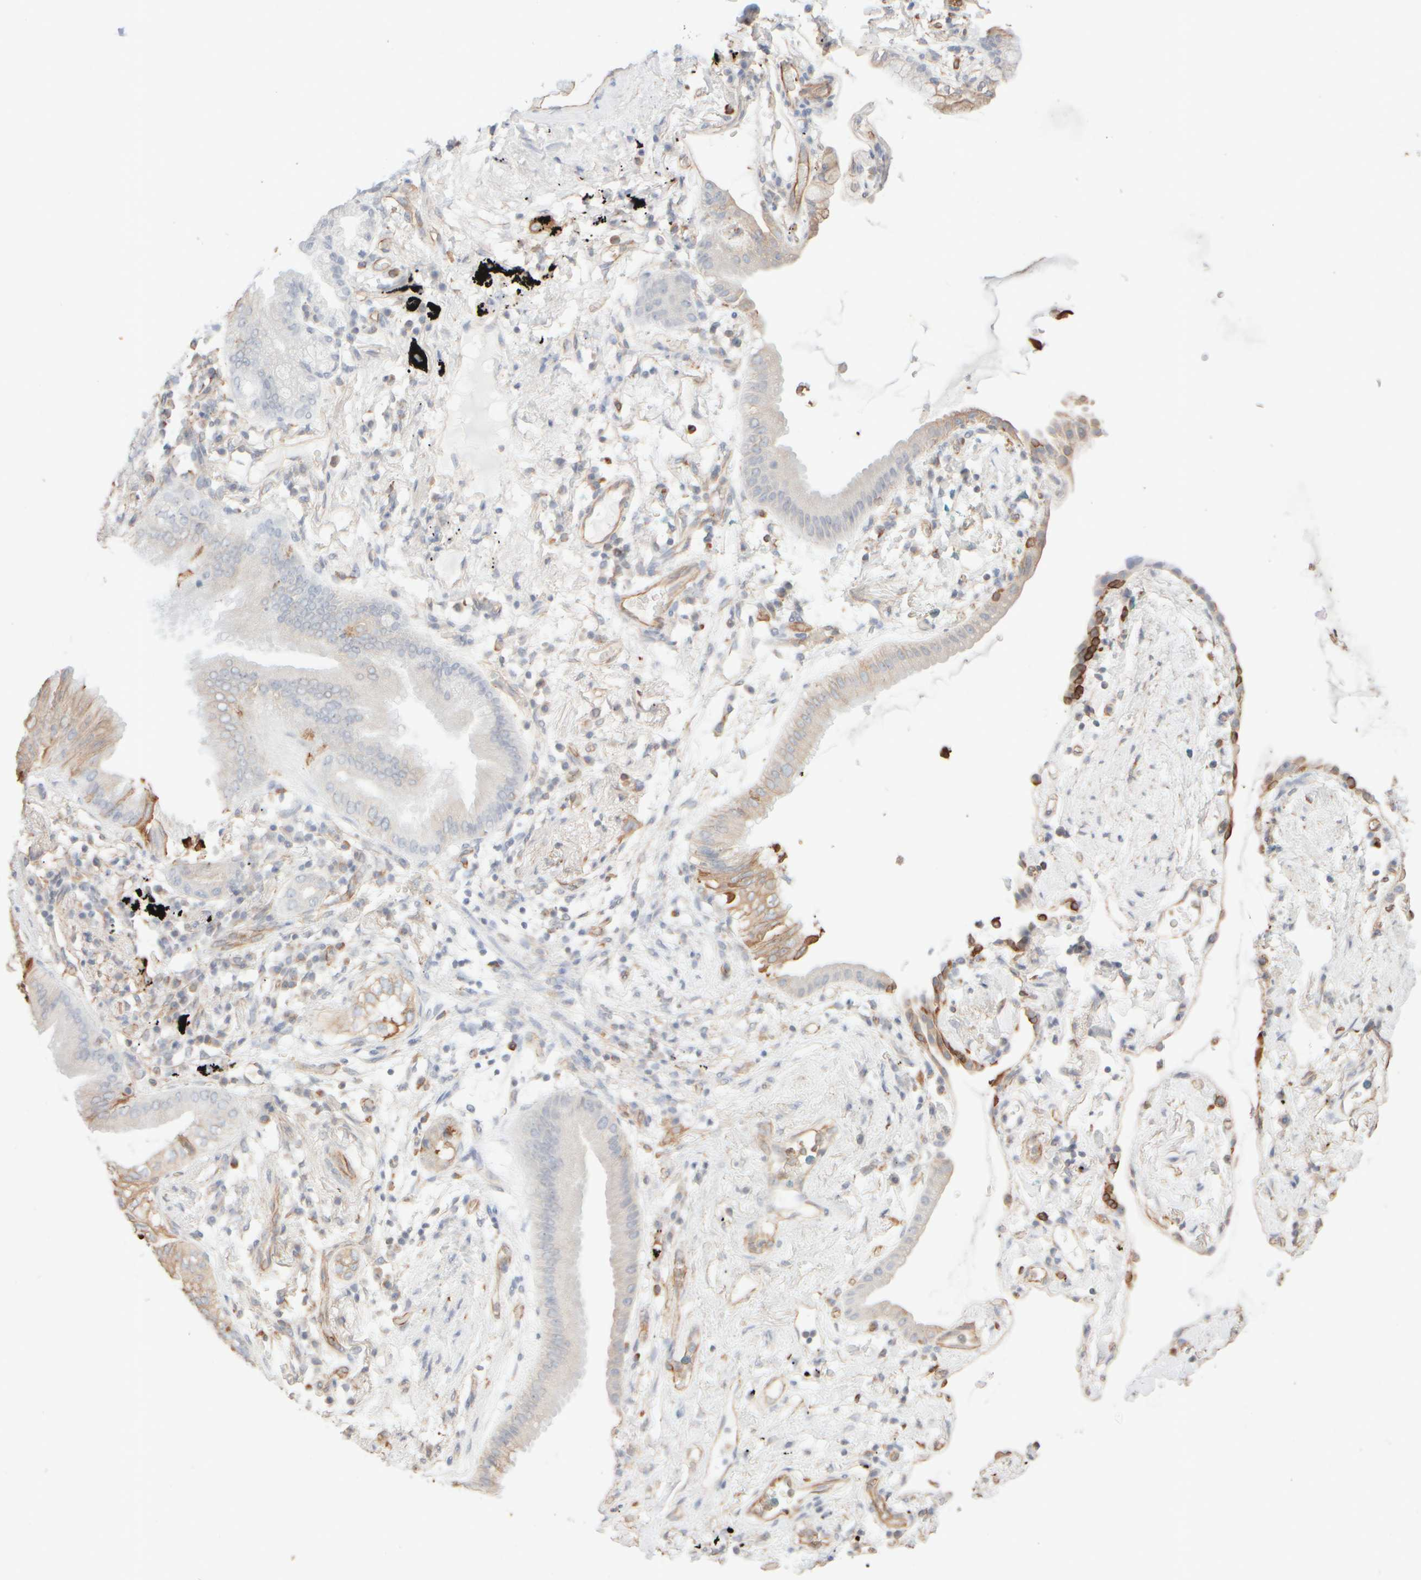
{"staining": {"intensity": "weak", "quantity": "25%-75%", "location": "cytoplasmic/membranous"}, "tissue": "lung cancer", "cell_type": "Tumor cells", "image_type": "cancer", "snomed": [{"axis": "morphology", "description": "Adenocarcinoma, NOS"}, {"axis": "topography", "description": "Lung"}], "caption": "Lung cancer (adenocarcinoma) stained with DAB (3,3'-diaminobenzidine) immunohistochemistry (IHC) shows low levels of weak cytoplasmic/membranous positivity in about 25%-75% of tumor cells.", "gene": "KRT15", "patient": {"sex": "female", "age": 70}}